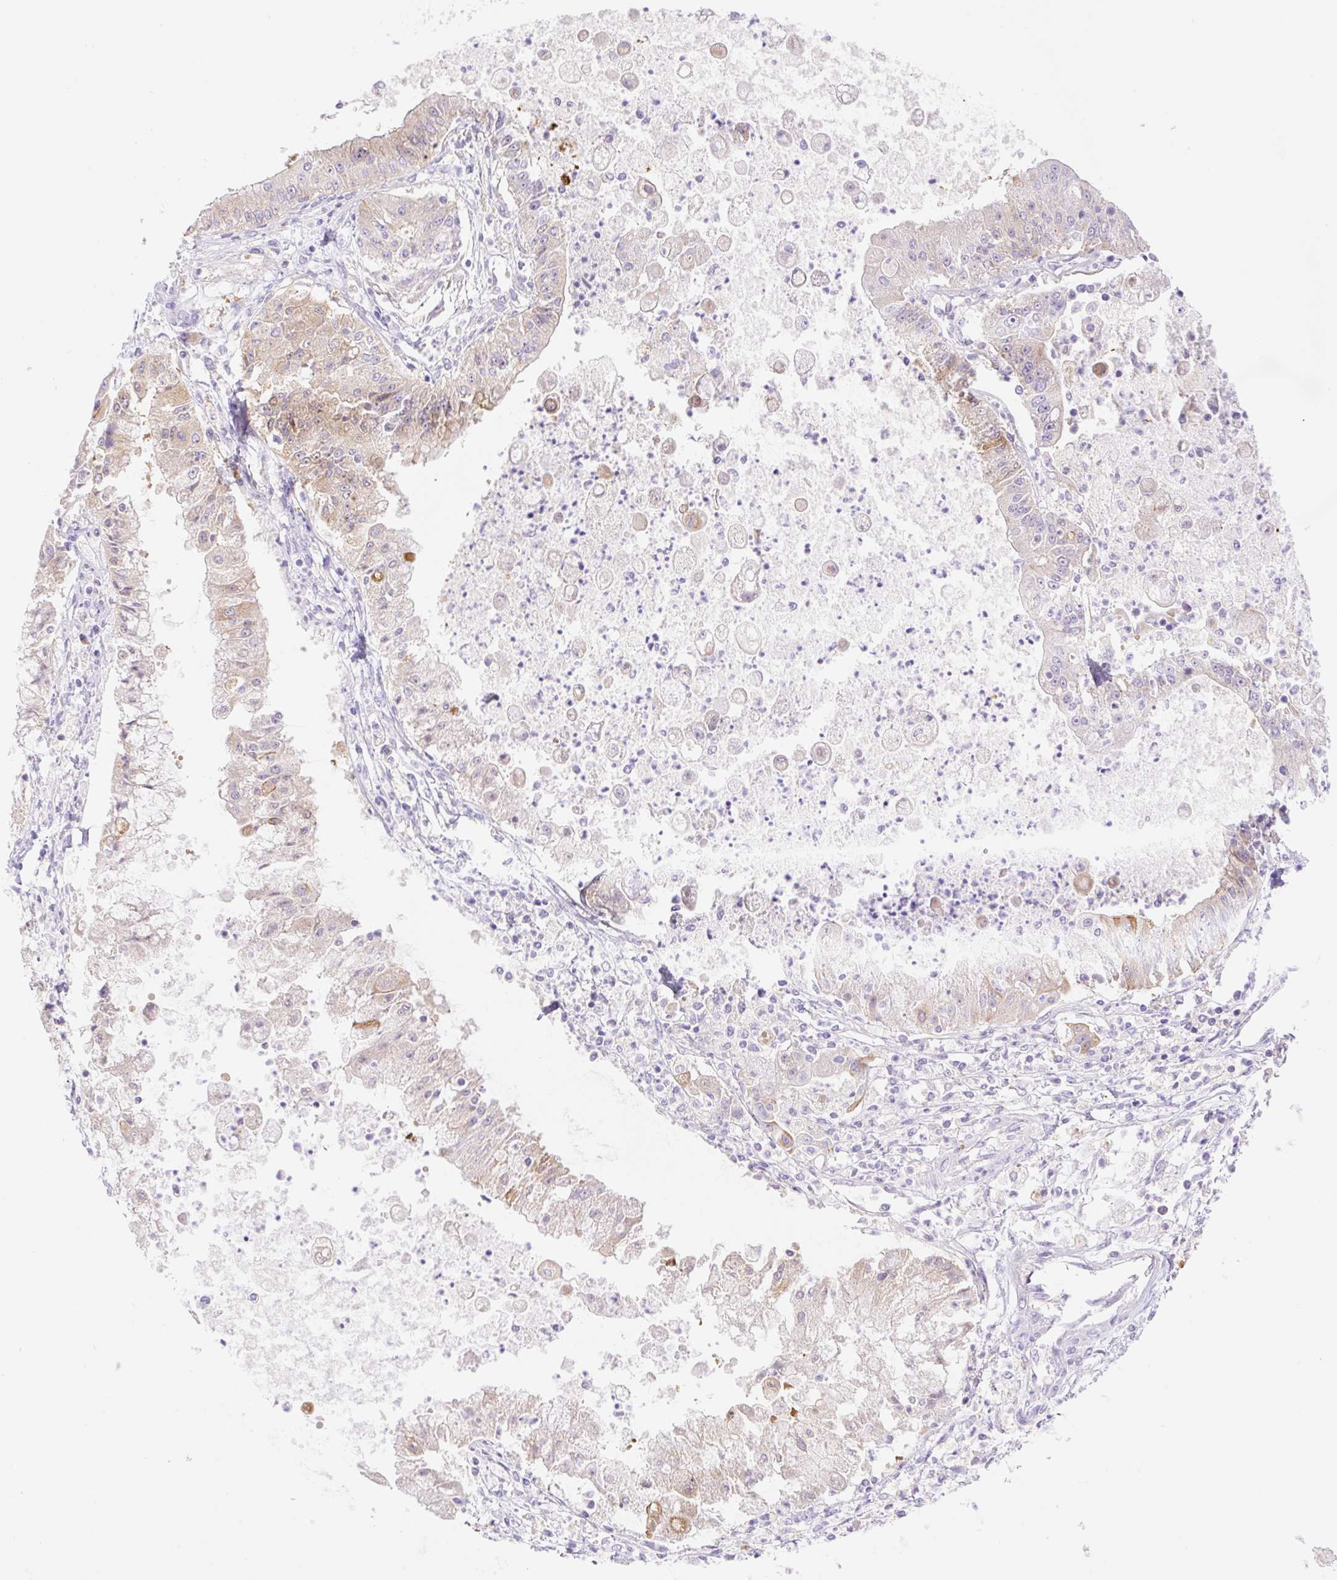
{"staining": {"intensity": "moderate", "quantity": "25%-75%", "location": "cytoplasmic/membranous"}, "tissue": "ovarian cancer", "cell_type": "Tumor cells", "image_type": "cancer", "snomed": [{"axis": "morphology", "description": "Cystadenocarcinoma, mucinous, NOS"}, {"axis": "topography", "description": "Ovary"}], "caption": "An IHC image of tumor tissue is shown. Protein staining in brown labels moderate cytoplasmic/membranous positivity in ovarian mucinous cystadenocarcinoma within tumor cells.", "gene": "DENND5A", "patient": {"sex": "female", "age": 70}}